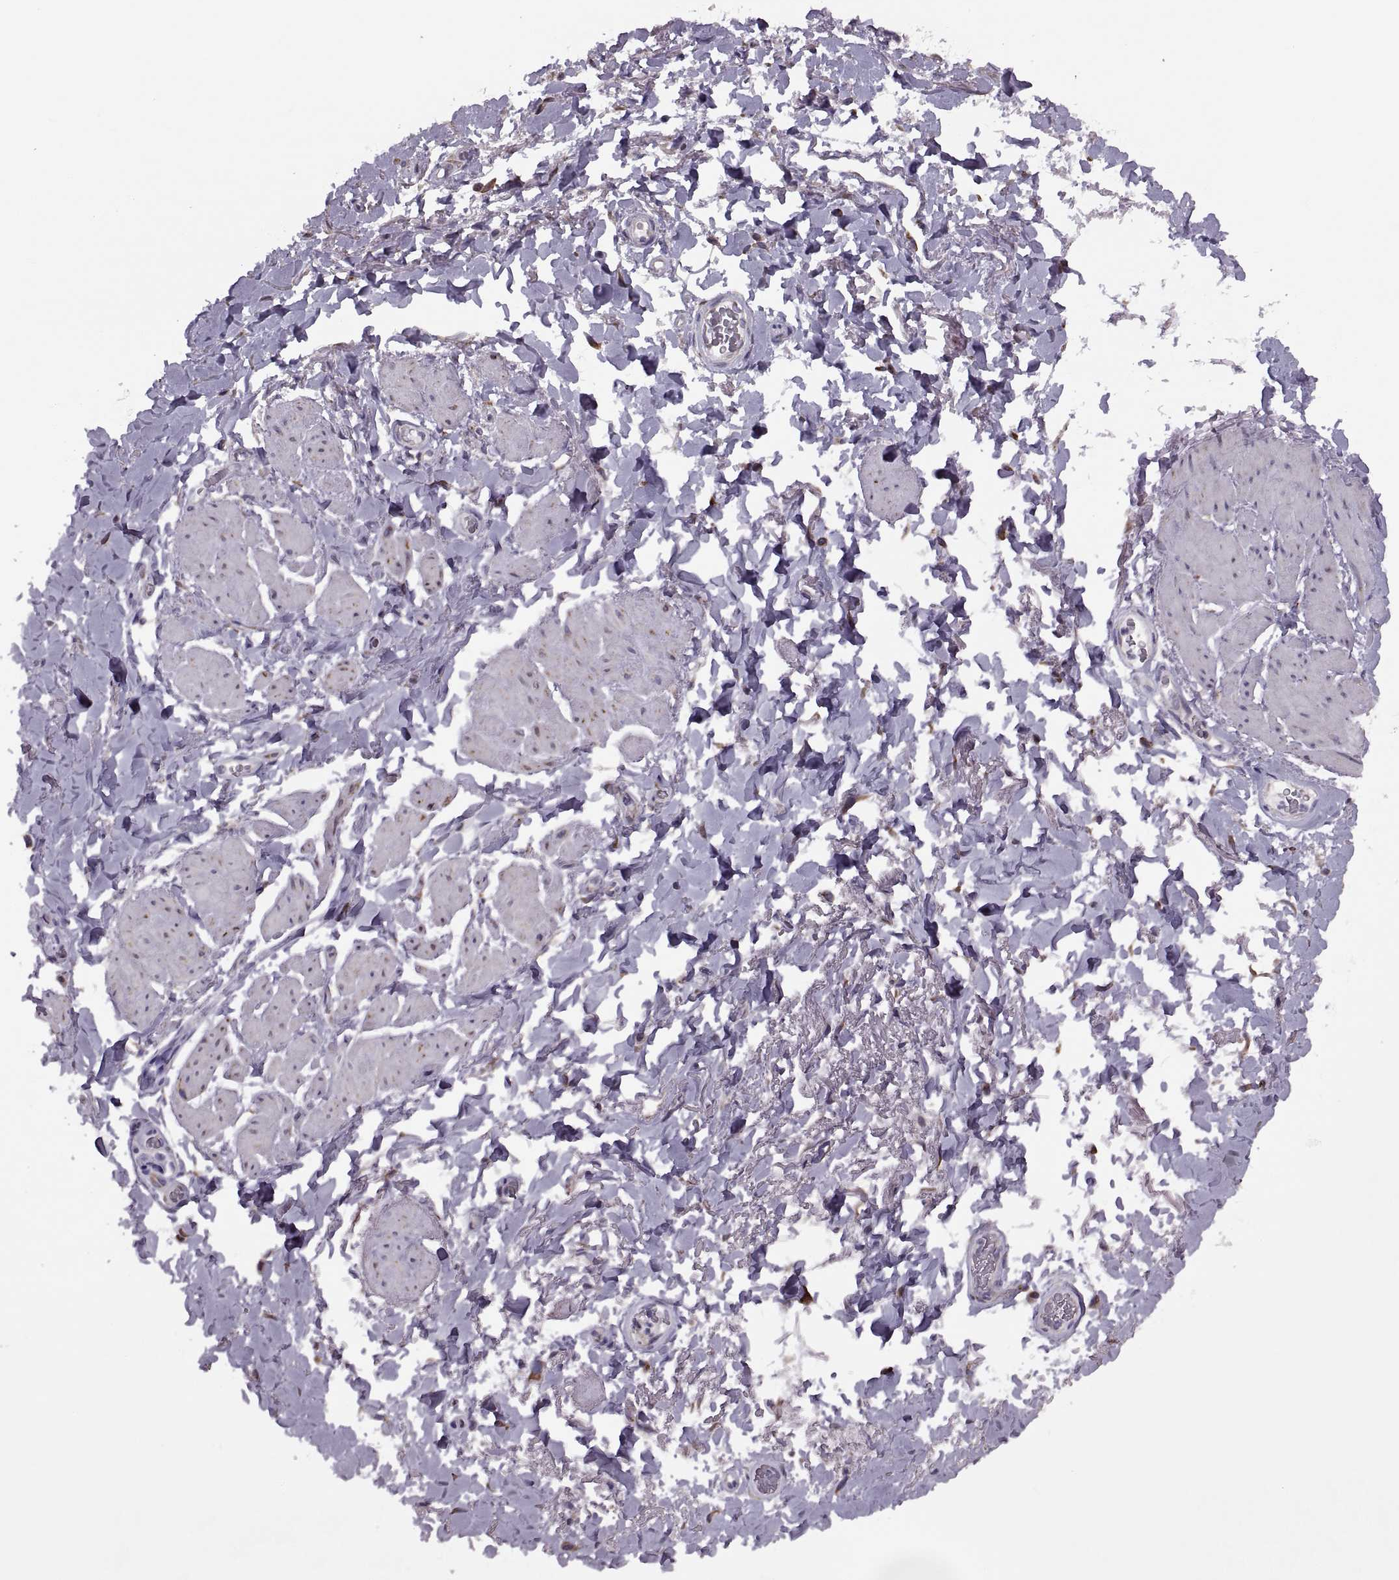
{"staining": {"intensity": "negative", "quantity": "none", "location": "none"}, "tissue": "adipose tissue", "cell_type": "Adipocytes", "image_type": "normal", "snomed": [{"axis": "morphology", "description": "Normal tissue, NOS"}, {"axis": "topography", "description": "Anal"}, {"axis": "topography", "description": "Peripheral nerve tissue"}], "caption": "DAB (3,3'-diaminobenzidine) immunohistochemical staining of normal human adipose tissue reveals no significant staining in adipocytes.", "gene": "LETM2", "patient": {"sex": "male", "age": 53}}